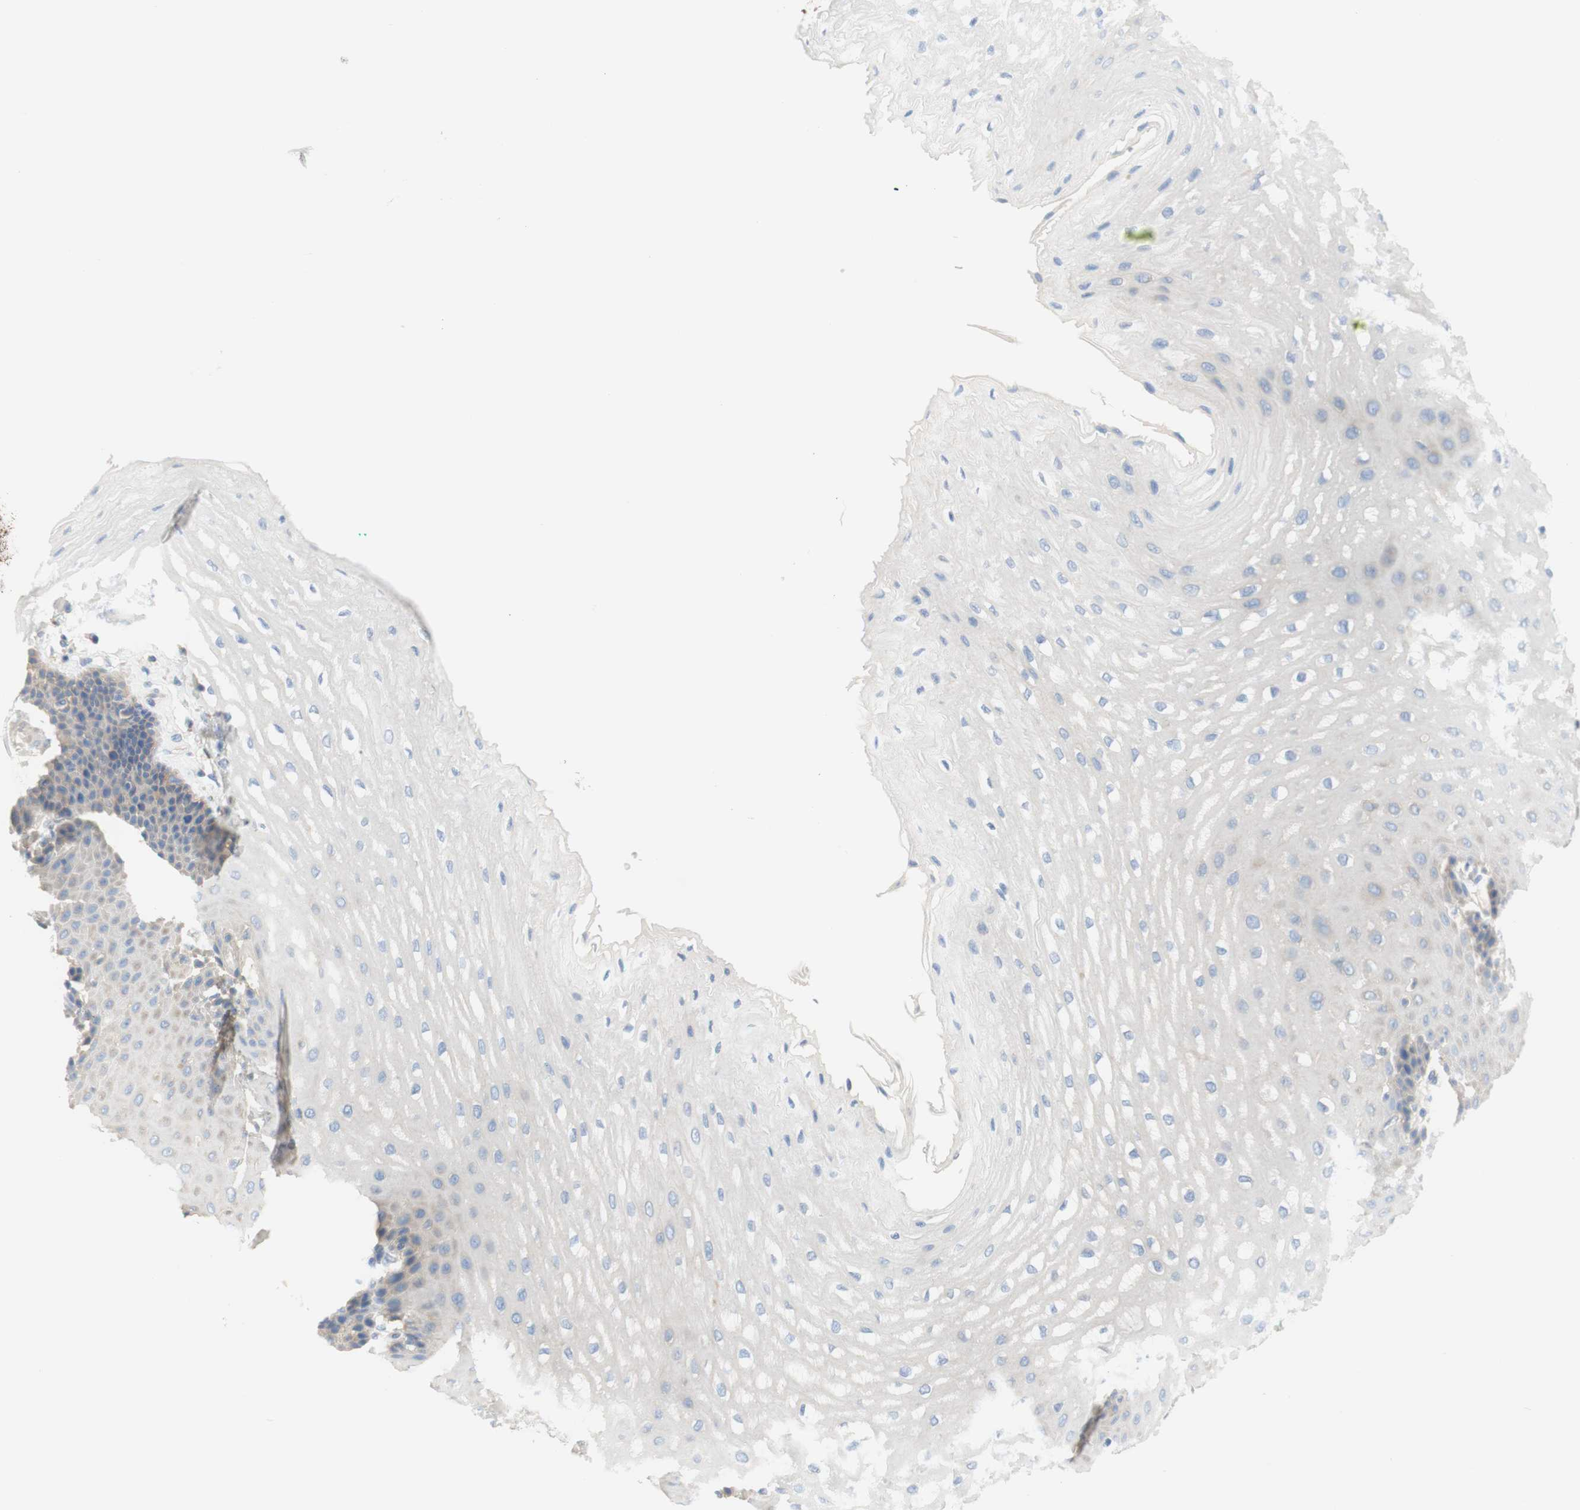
{"staining": {"intensity": "negative", "quantity": "none", "location": "none"}, "tissue": "esophagus", "cell_type": "Squamous epithelial cells", "image_type": "normal", "snomed": [{"axis": "morphology", "description": "Normal tissue, NOS"}, {"axis": "topography", "description": "Esophagus"}], "caption": "The image shows no significant positivity in squamous epithelial cells of esophagus.", "gene": "ATP2B1", "patient": {"sex": "male", "age": 54}}